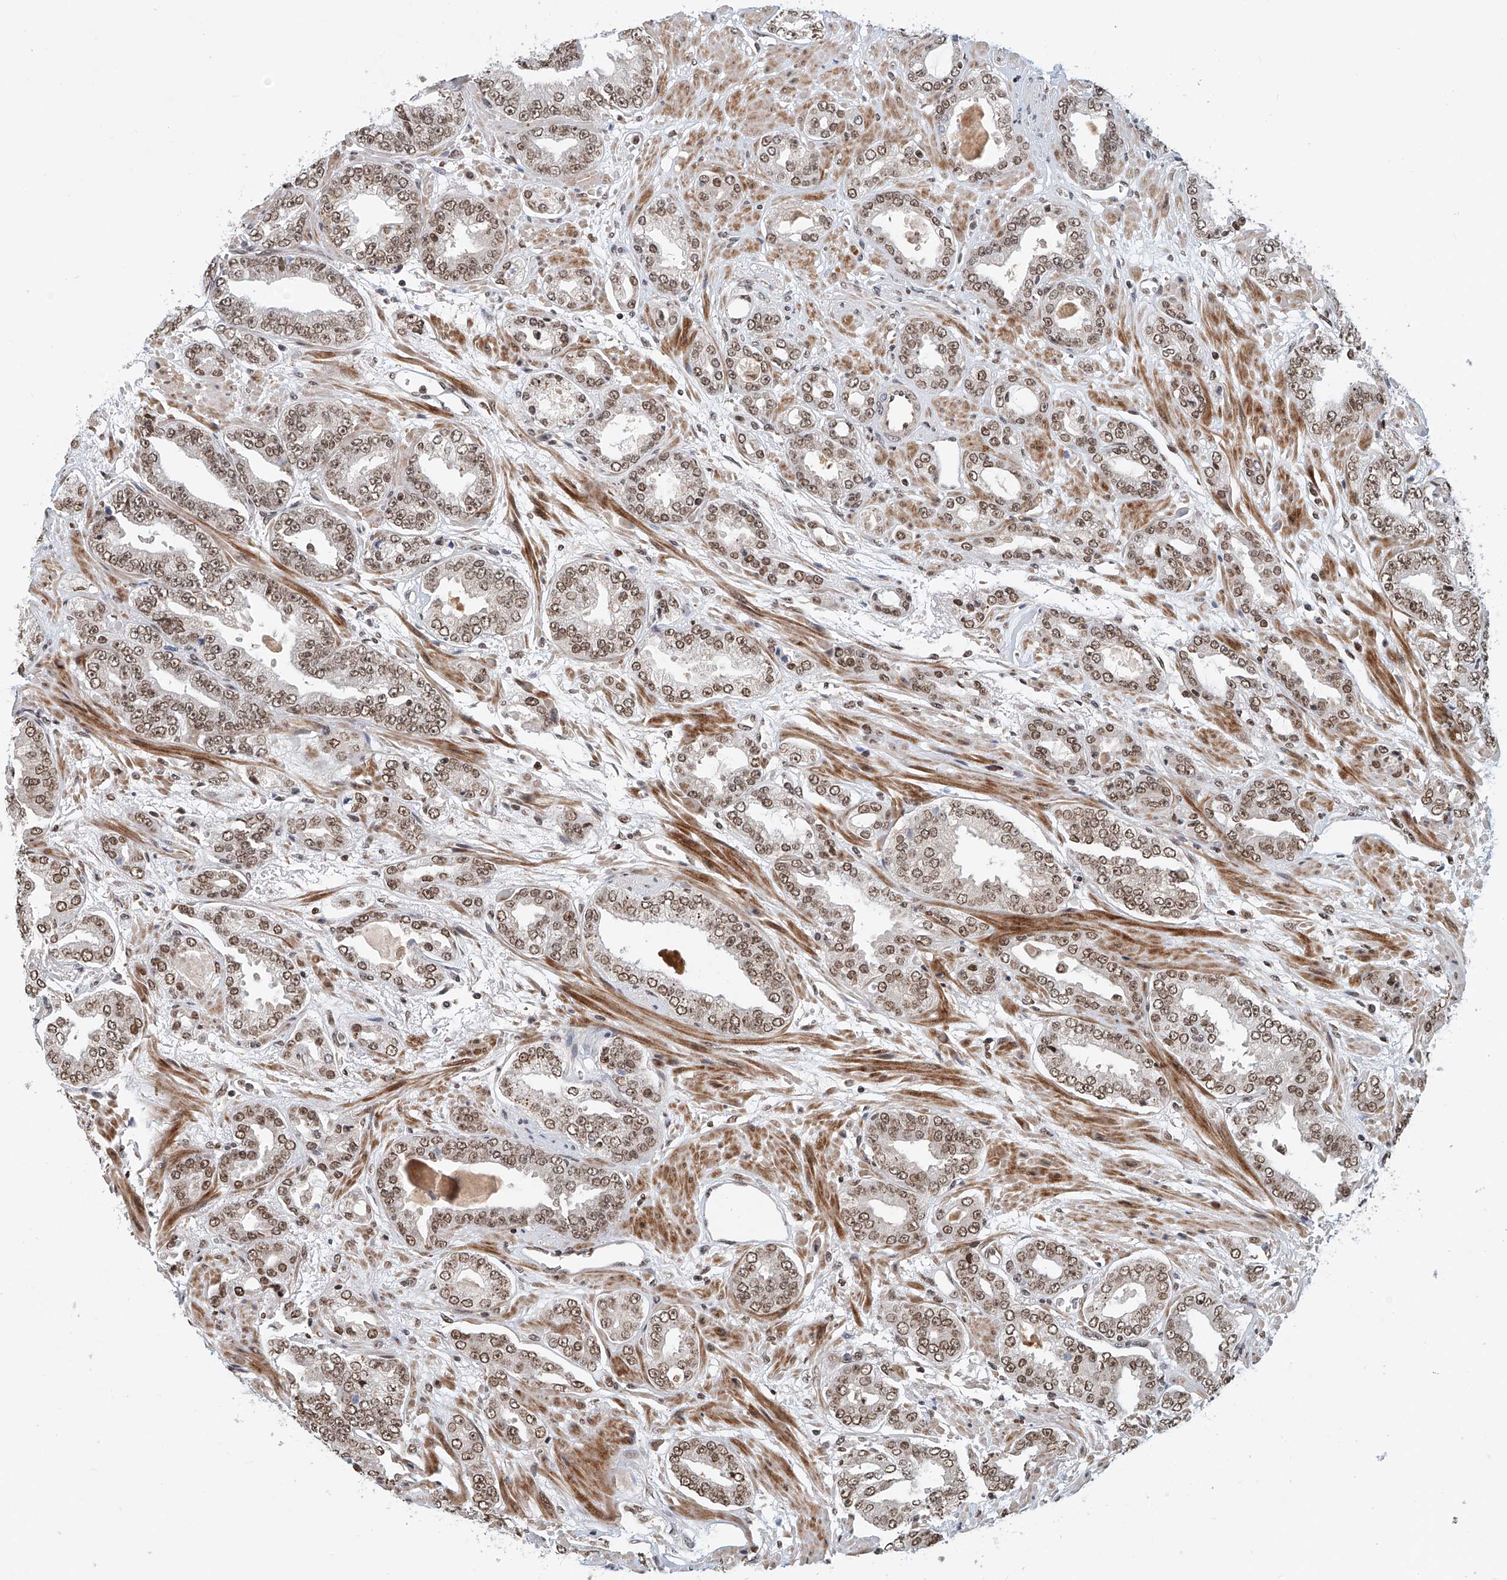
{"staining": {"intensity": "moderate", "quantity": ">75%", "location": "nuclear"}, "tissue": "prostate cancer", "cell_type": "Tumor cells", "image_type": "cancer", "snomed": [{"axis": "morphology", "description": "Adenocarcinoma, High grade"}, {"axis": "topography", "description": "Prostate"}], "caption": "This image displays high-grade adenocarcinoma (prostate) stained with immunohistochemistry to label a protein in brown. The nuclear of tumor cells show moderate positivity for the protein. Nuclei are counter-stained blue.", "gene": "ZNF470", "patient": {"sex": "male", "age": 71}}